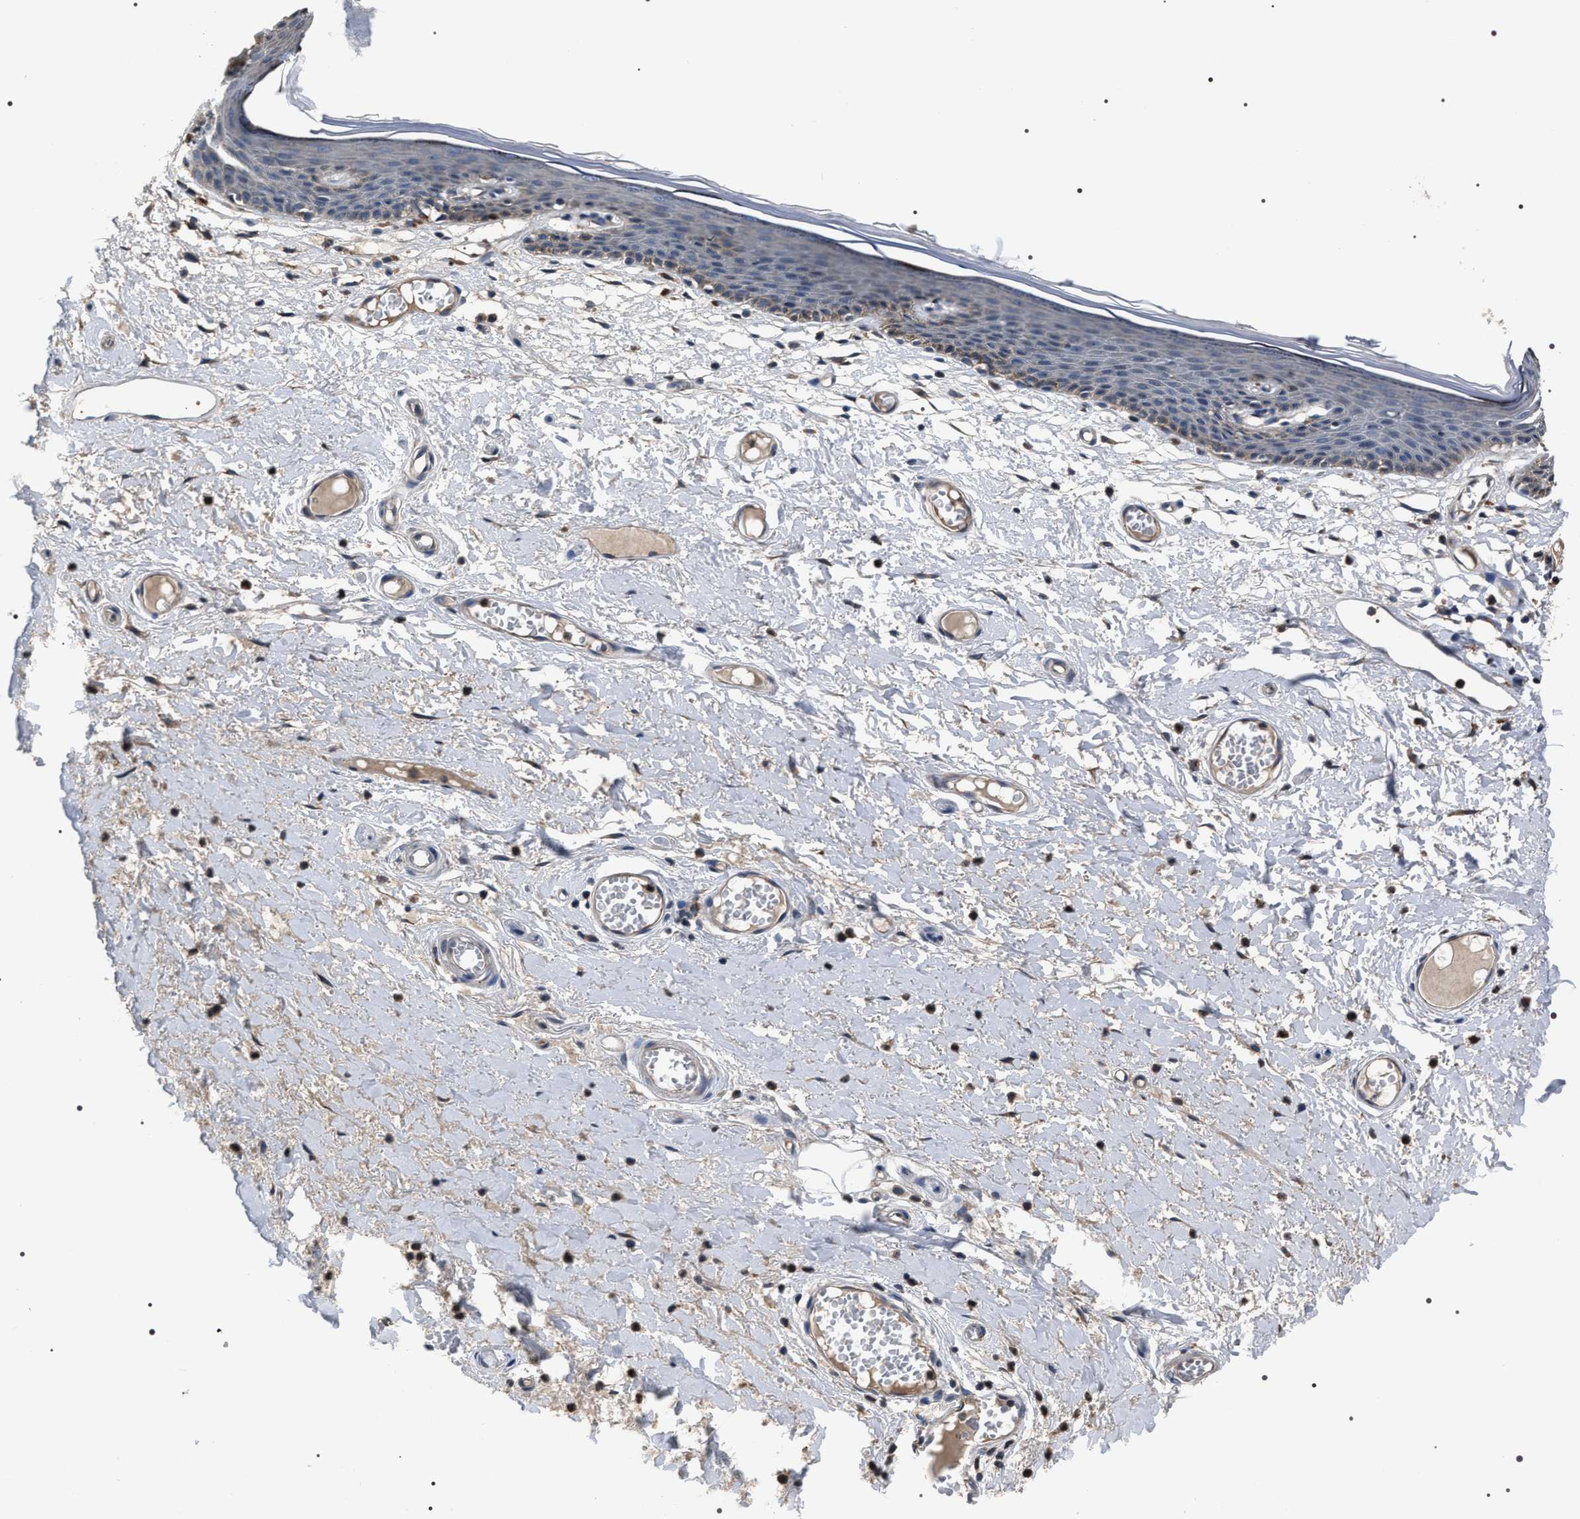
{"staining": {"intensity": "moderate", "quantity": "<25%", "location": "cytoplasmic/membranous"}, "tissue": "skin", "cell_type": "Epidermal cells", "image_type": "normal", "snomed": [{"axis": "morphology", "description": "Normal tissue, NOS"}, {"axis": "topography", "description": "Vulva"}], "caption": "This photomicrograph shows unremarkable skin stained with IHC to label a protein in brown. The cytoplasmic/membranous of epidermal cells show moderate positivity for the protein. Nuclei are counter-stained blue.", "gene": "TRIM54", "patient": {"sex": "female", "age": 54}}